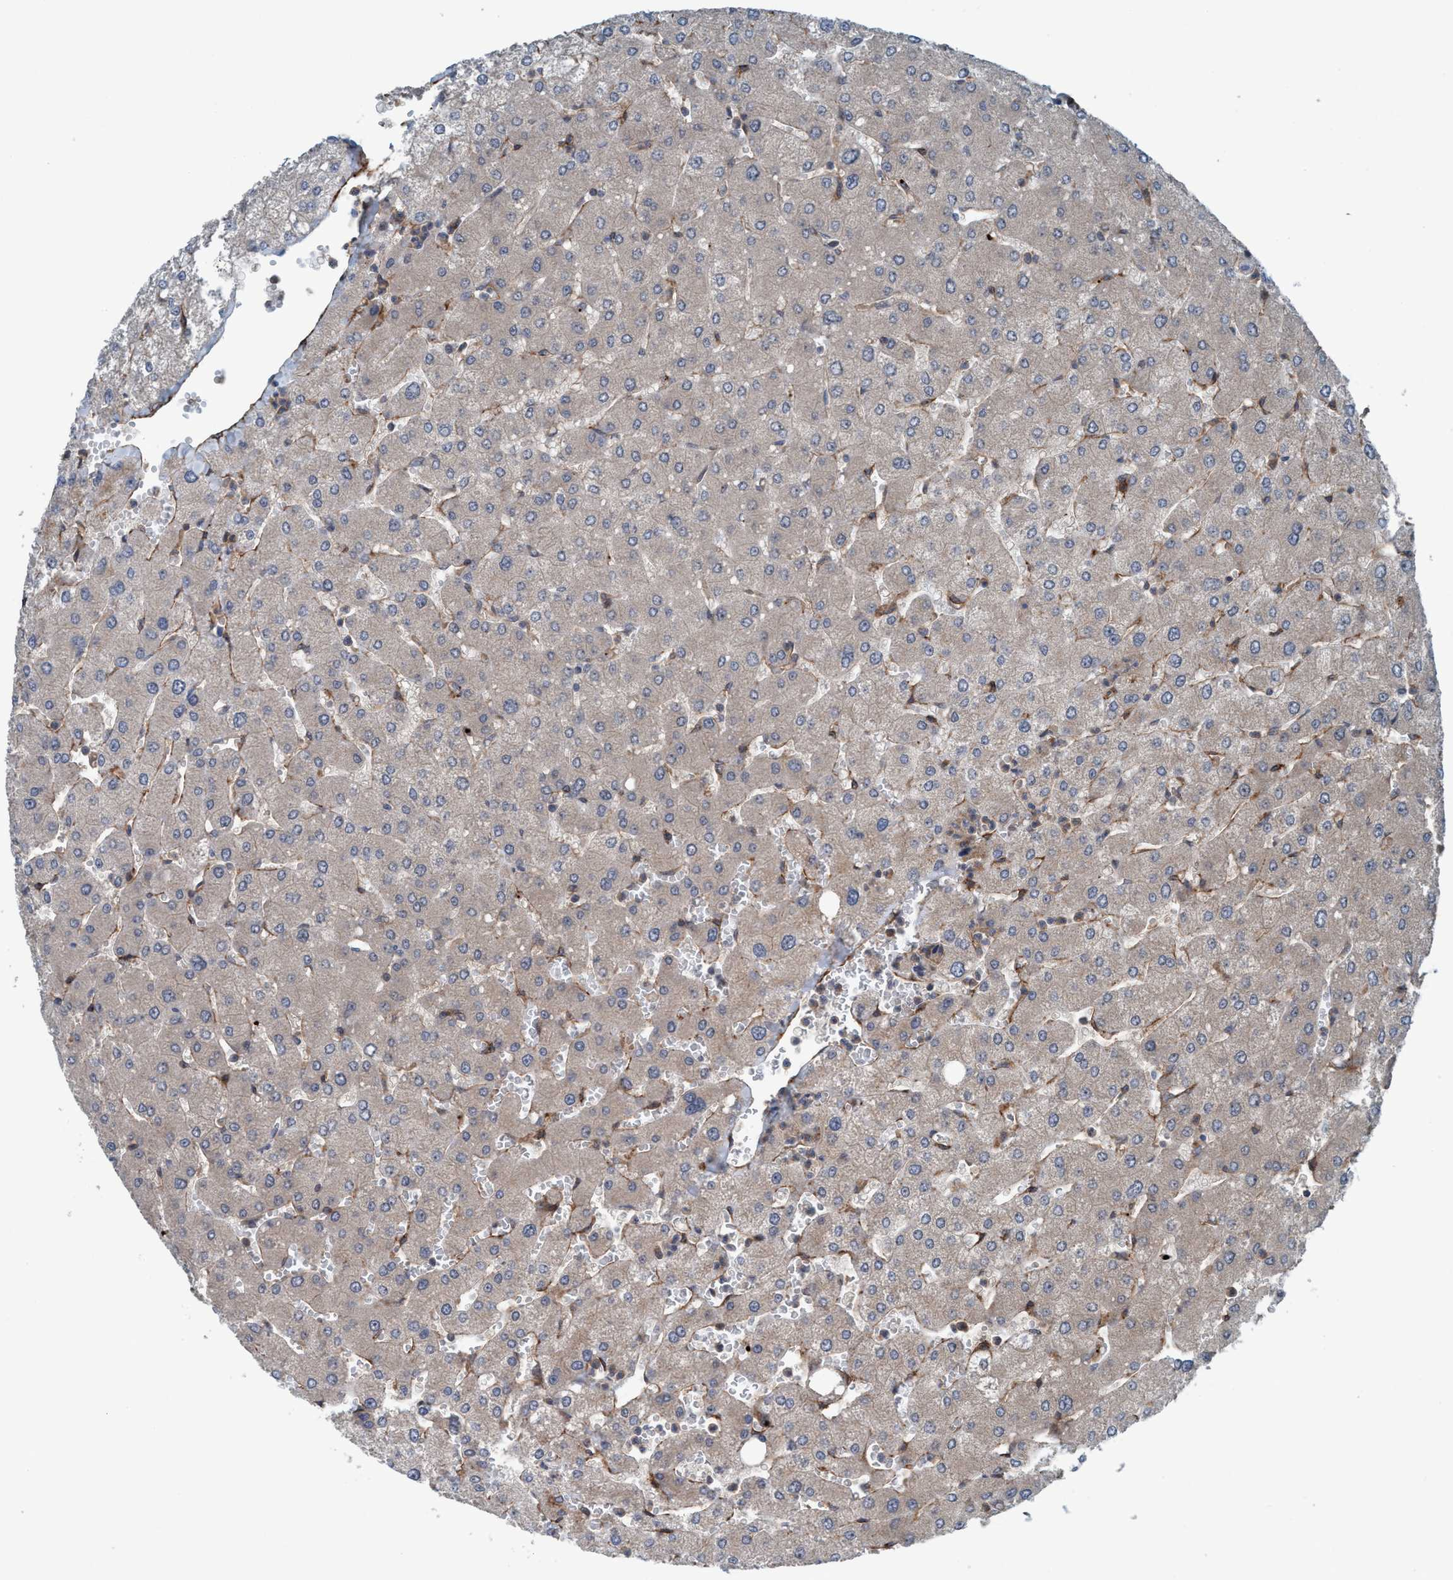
{"staining": {"intensity": "negative", "quantity": "none", "location": "none"}, "tissue": "liver", "cell_type": "Cholangiocytes", "image_type": "normal", "snomed": [{"axis": "morphology", "description": "Normal tissue, NOS"}, {"axis": "topography", "description": "Liver"}], "caption": "High power microscopy histopathology image of an immunohistochemistry (IHC) image of unremarkable liver, revealing no significant staining in cholangiocytes.", "gene": "NISCH", "patient": {"sex": "male", "age": 55}}